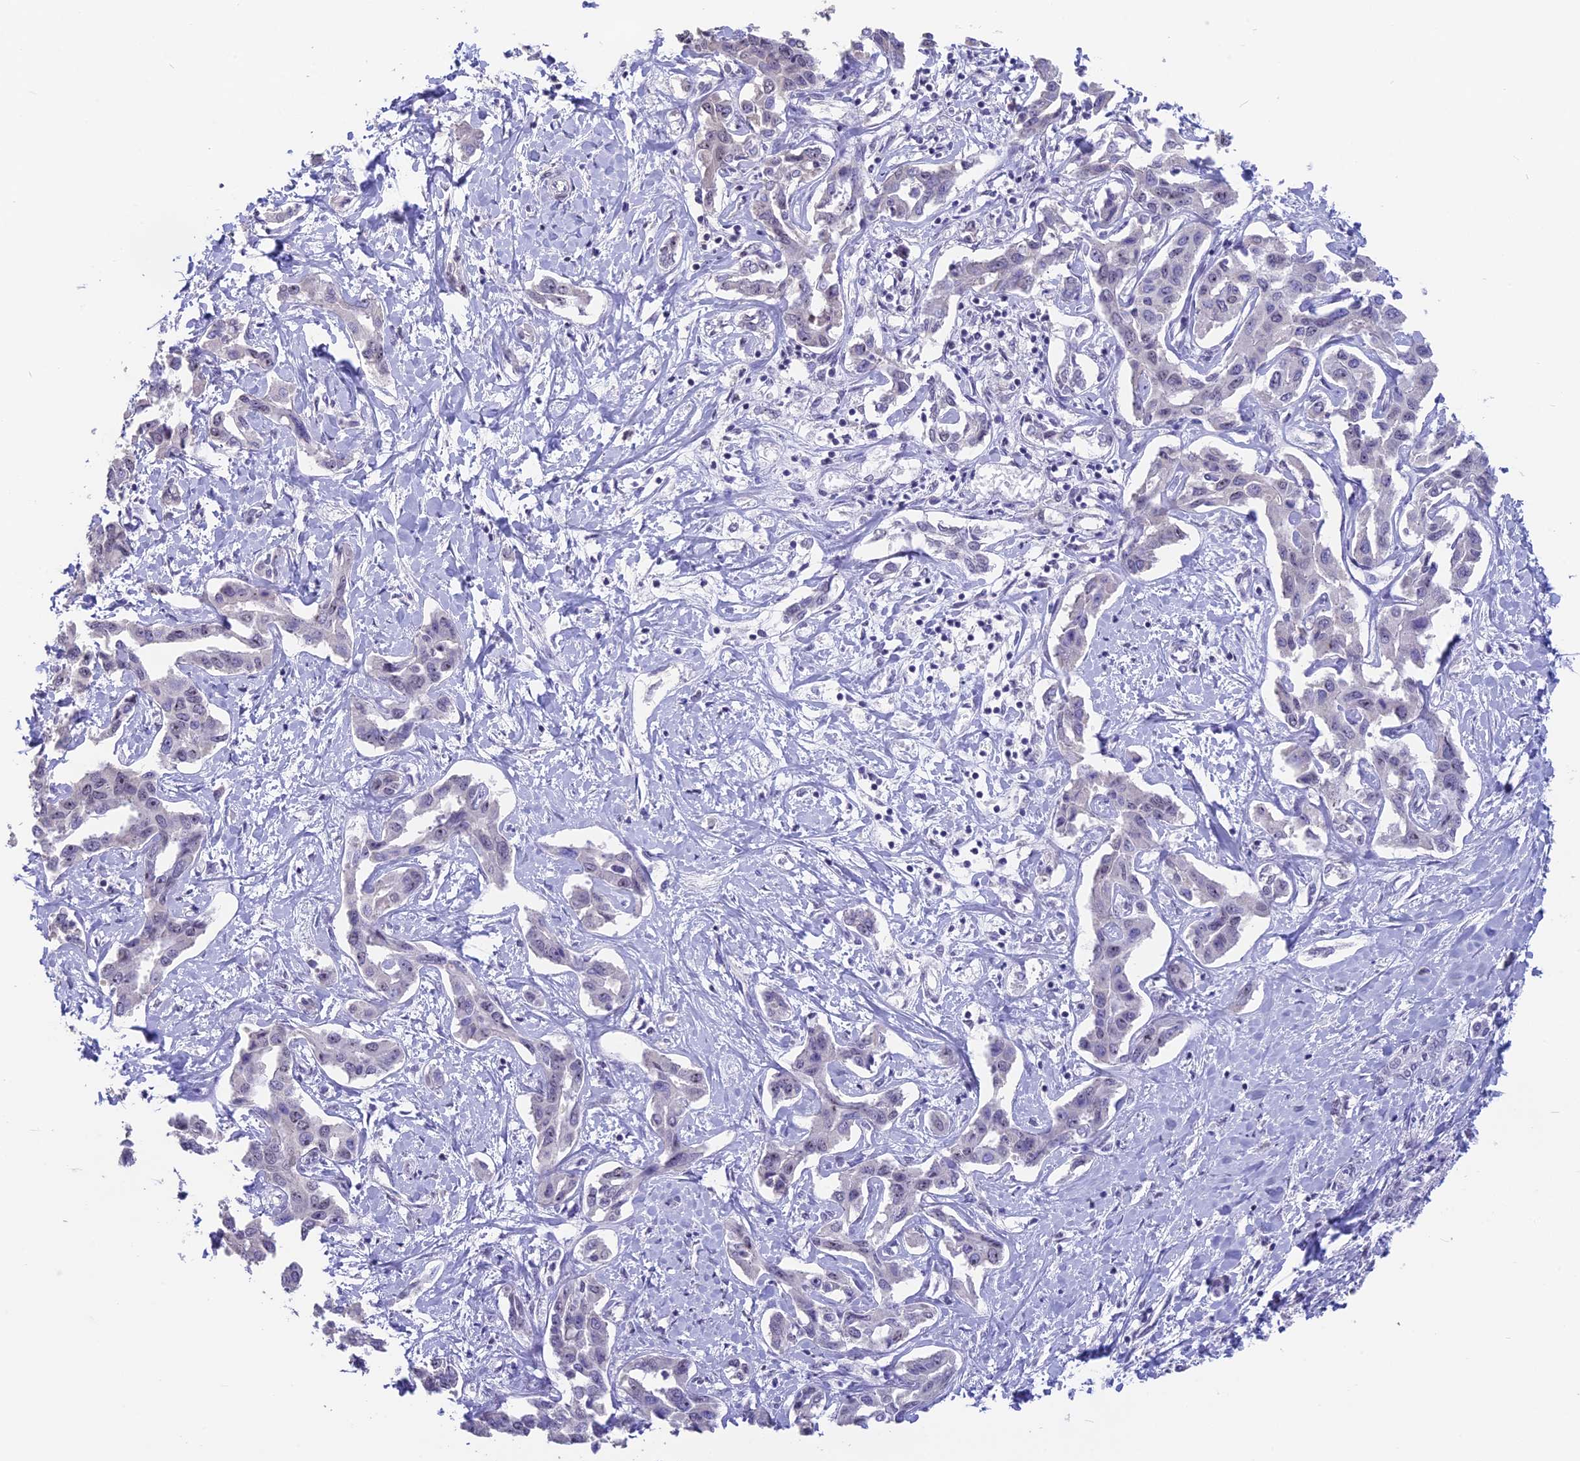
{"staining": {"intensity": "negative", "quantity": "none", "location": "none"}, "tissue": "liver cancer", "cell_type": "Tumor cells", "image_type": "cancer", "snomed": [{"axis": "morphology", "description": "Cholangiocarcinoma"}, {"axis": "topography", "description": "Liver"}], "caption": "Immunohistochemical staining of liver cancer (cholangiocarcinoma) exhibits no significant positivity in tumor cells. Nuclei are stained in blue.", "gene": "SETD2", "patient": {"sex": "male", "age": 59}}